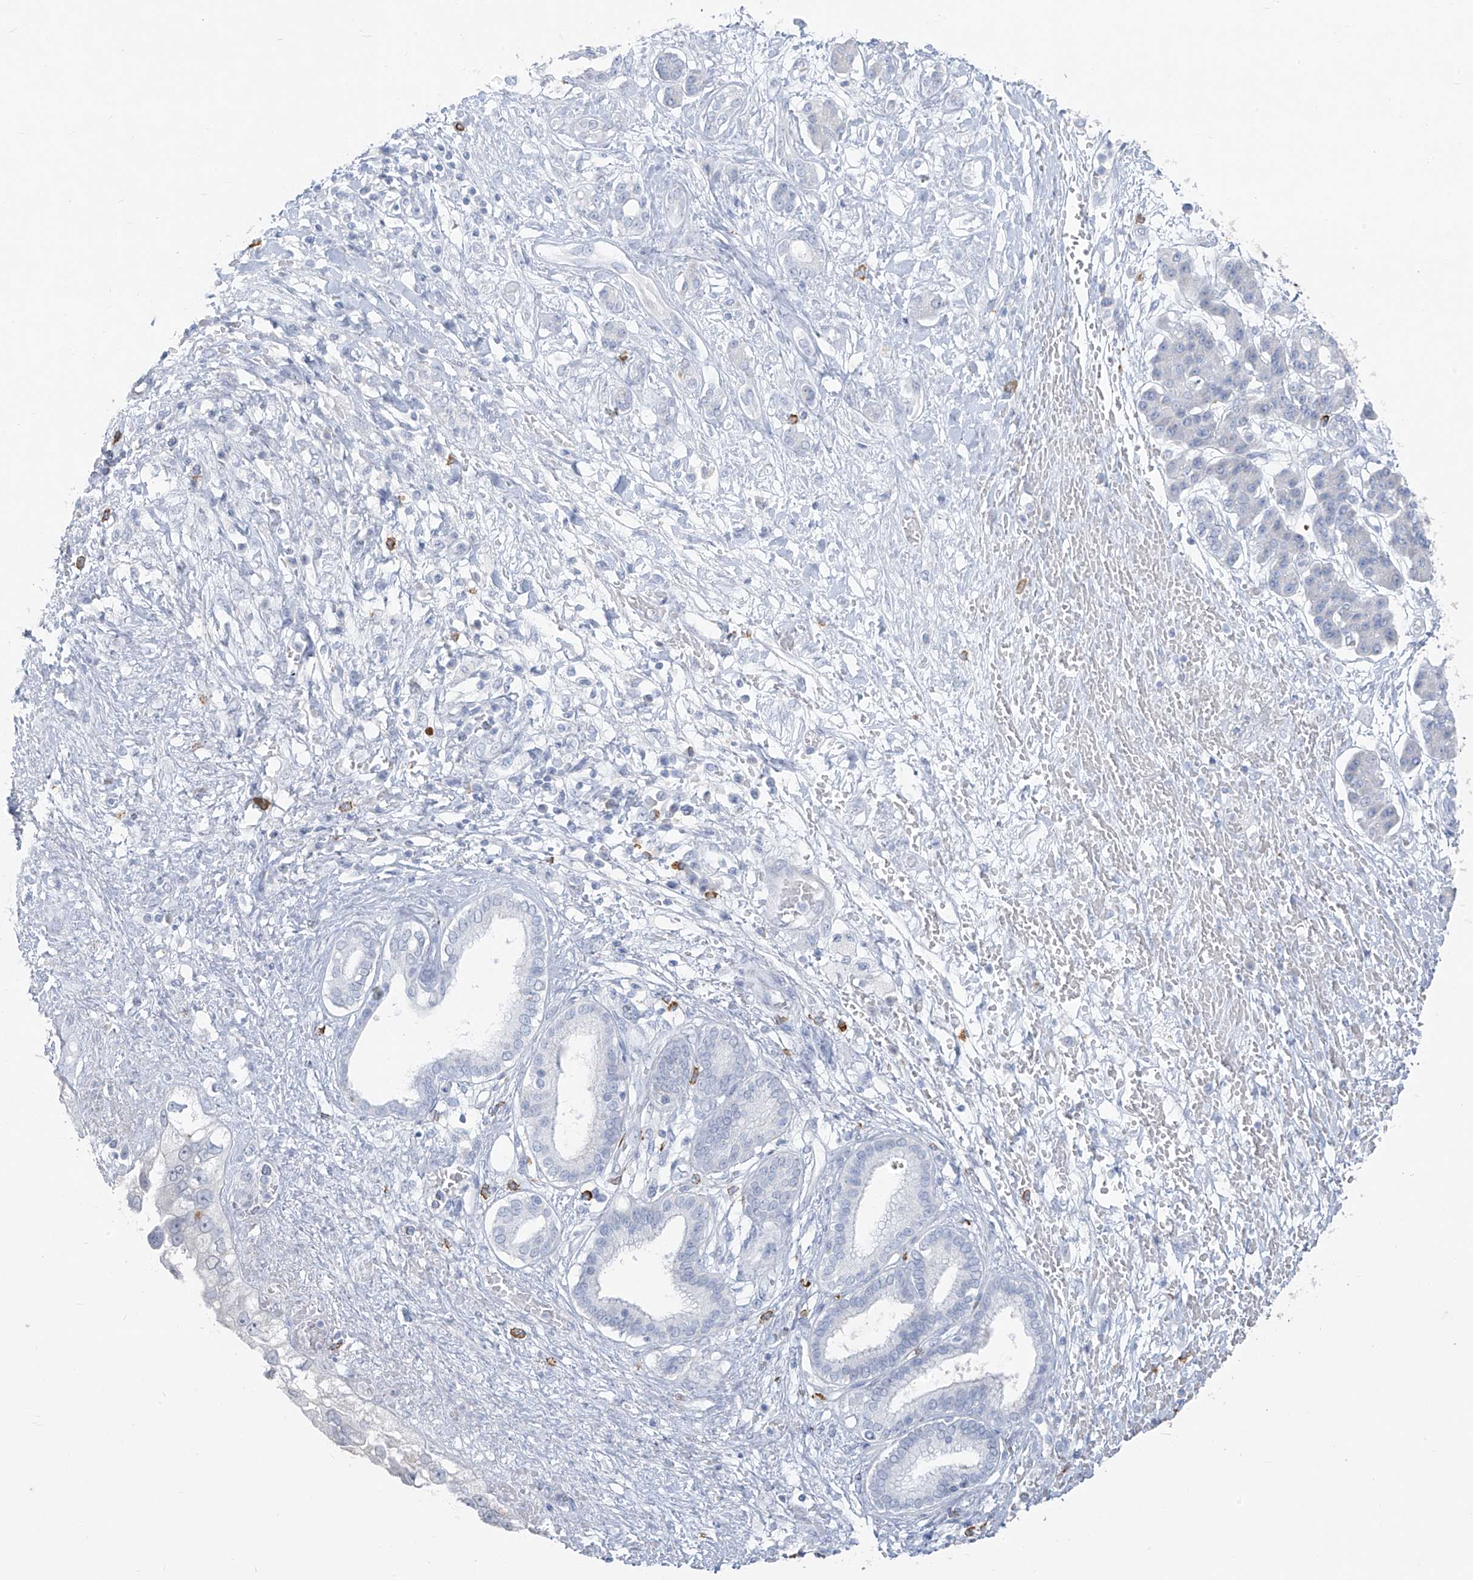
{"staining": {"intensity": "negative", "quantity": "none", "location": "none"}, "tissue": "pancreatic cancer", "cell_type": "Tumor cells", "image_type": "cancer", "snomed": [{"axis": "morphology", "description": "Adenocarcinoma, NOS"}, {"axis": "topography", "description": "Pancreas"}], "caption": "Human adenocarcinoma (pancreatic) stained for a protein using immunohistochemistry (IHC) reveals no positivity in tumor cells.", "gene": "CX3CR1", "patient": {"sex": "female", "age": 56}}